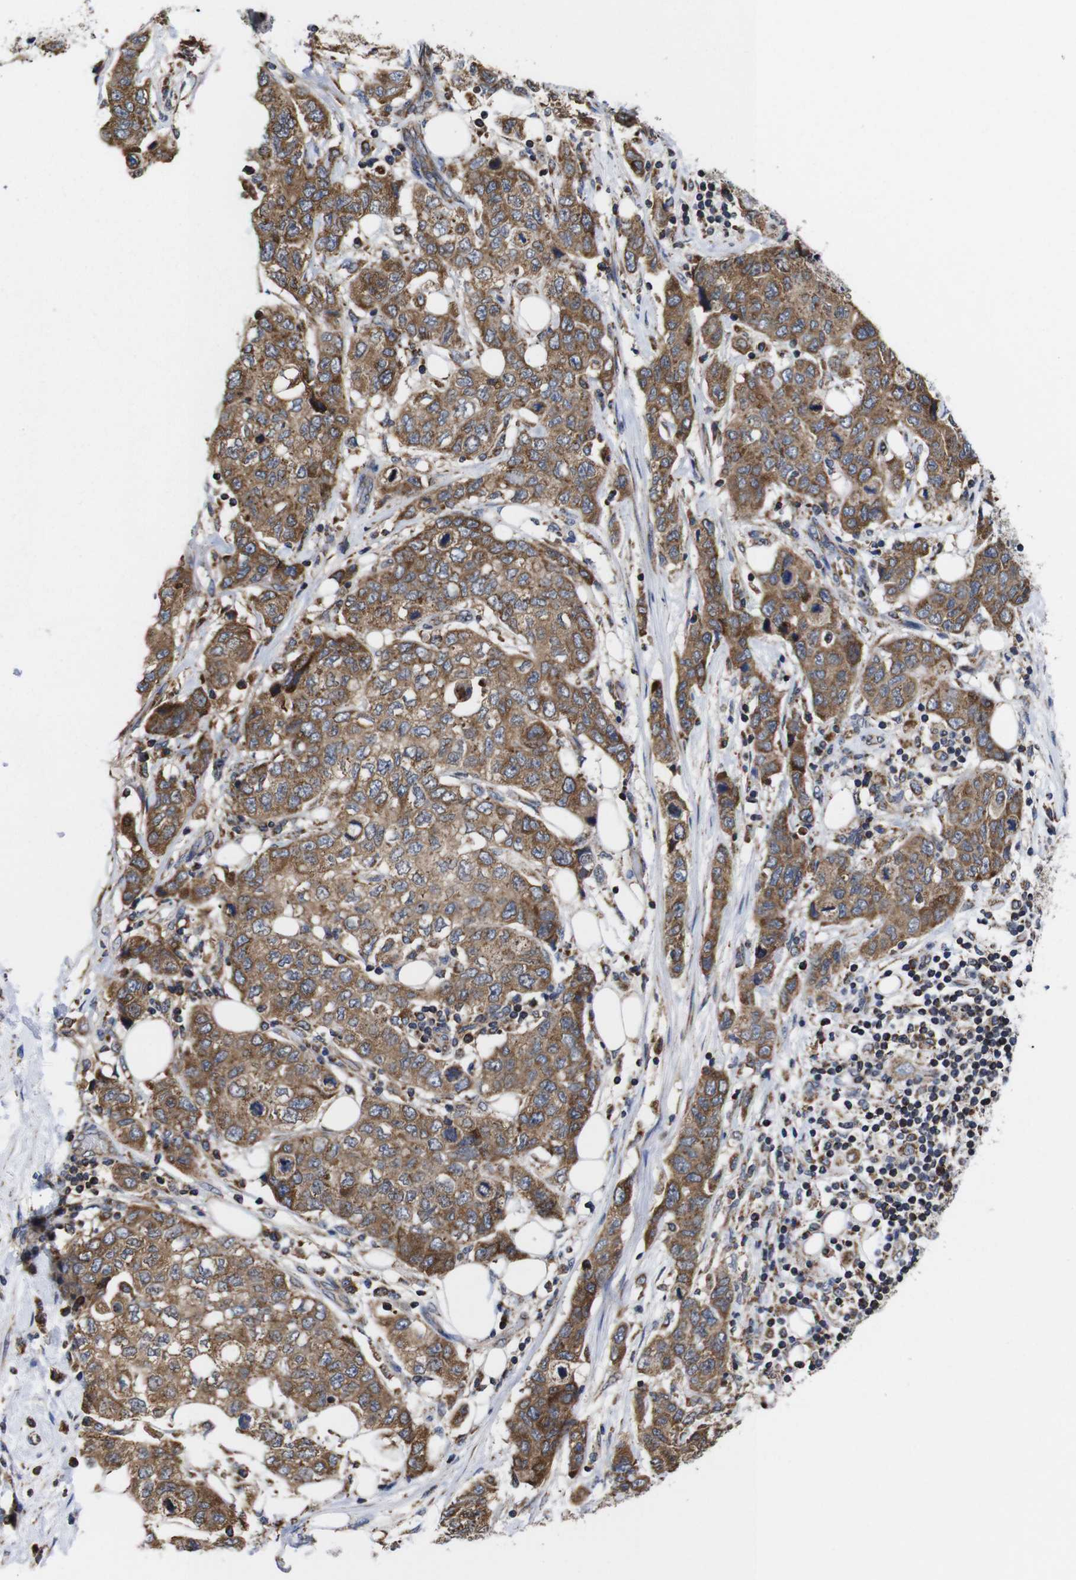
{"staining": {"intensity": "moderate", "quantity": ">75%", "location": "cytoplasmic/membranous"}, "tissue": "stomach cancer", "cell_type": "Tumor cells", "image_type": "cancer", "snomed": [{"axis": "morphology", "description": "Adenocarcinoma, NOS"}, {"axis": "topography", "description": "Stomach"}], "caption": "High-magnification brightfield microscopy of adenocarcinoma (stomach) stained with DAB (3,3'-diaminobenzidine) (brown) and counterstained with hematoxylin (blue). tumor cells exhibit moderate cytoplasmic/membranous staining is identified in about>75% of cells.", "gene": "C17orf80", "patient": {"sex": "male", "age": 48}}